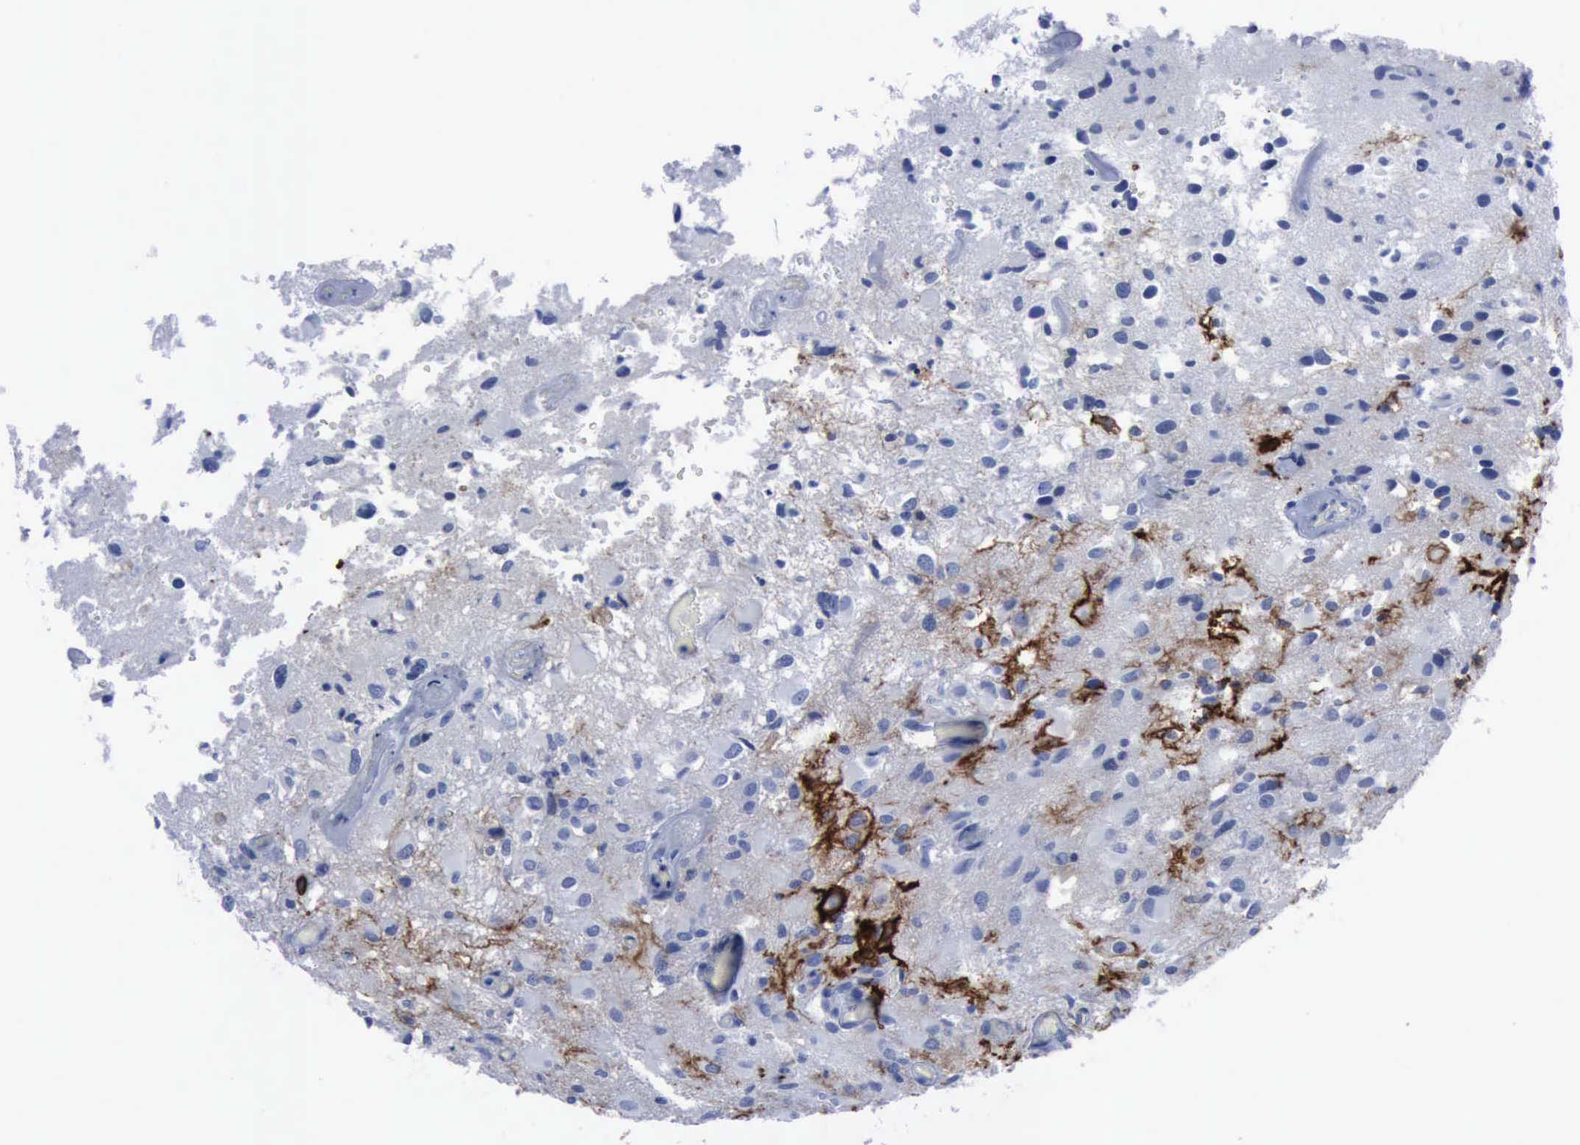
{"staining": {"intensity": "negative", "quantity": "none", "location": "none"}, "tissue": "glioma", "cell_type": "Tumor cells", "image_type": "cancer", "snomed": [{"axis": "morphology", "description": "Glioma, malignant, High grade"}, {"axis": "topography", "description": "Brain"}], "caption": "This micrograph is of malignant glioma (high-grade) stained with immunohistochemistry to label a protein in brown with the nuclei are counter-stained blue. There is no expression in tumor cells.", "gene": "NGFR", "patient": {"sex": "male", "age": 69}}